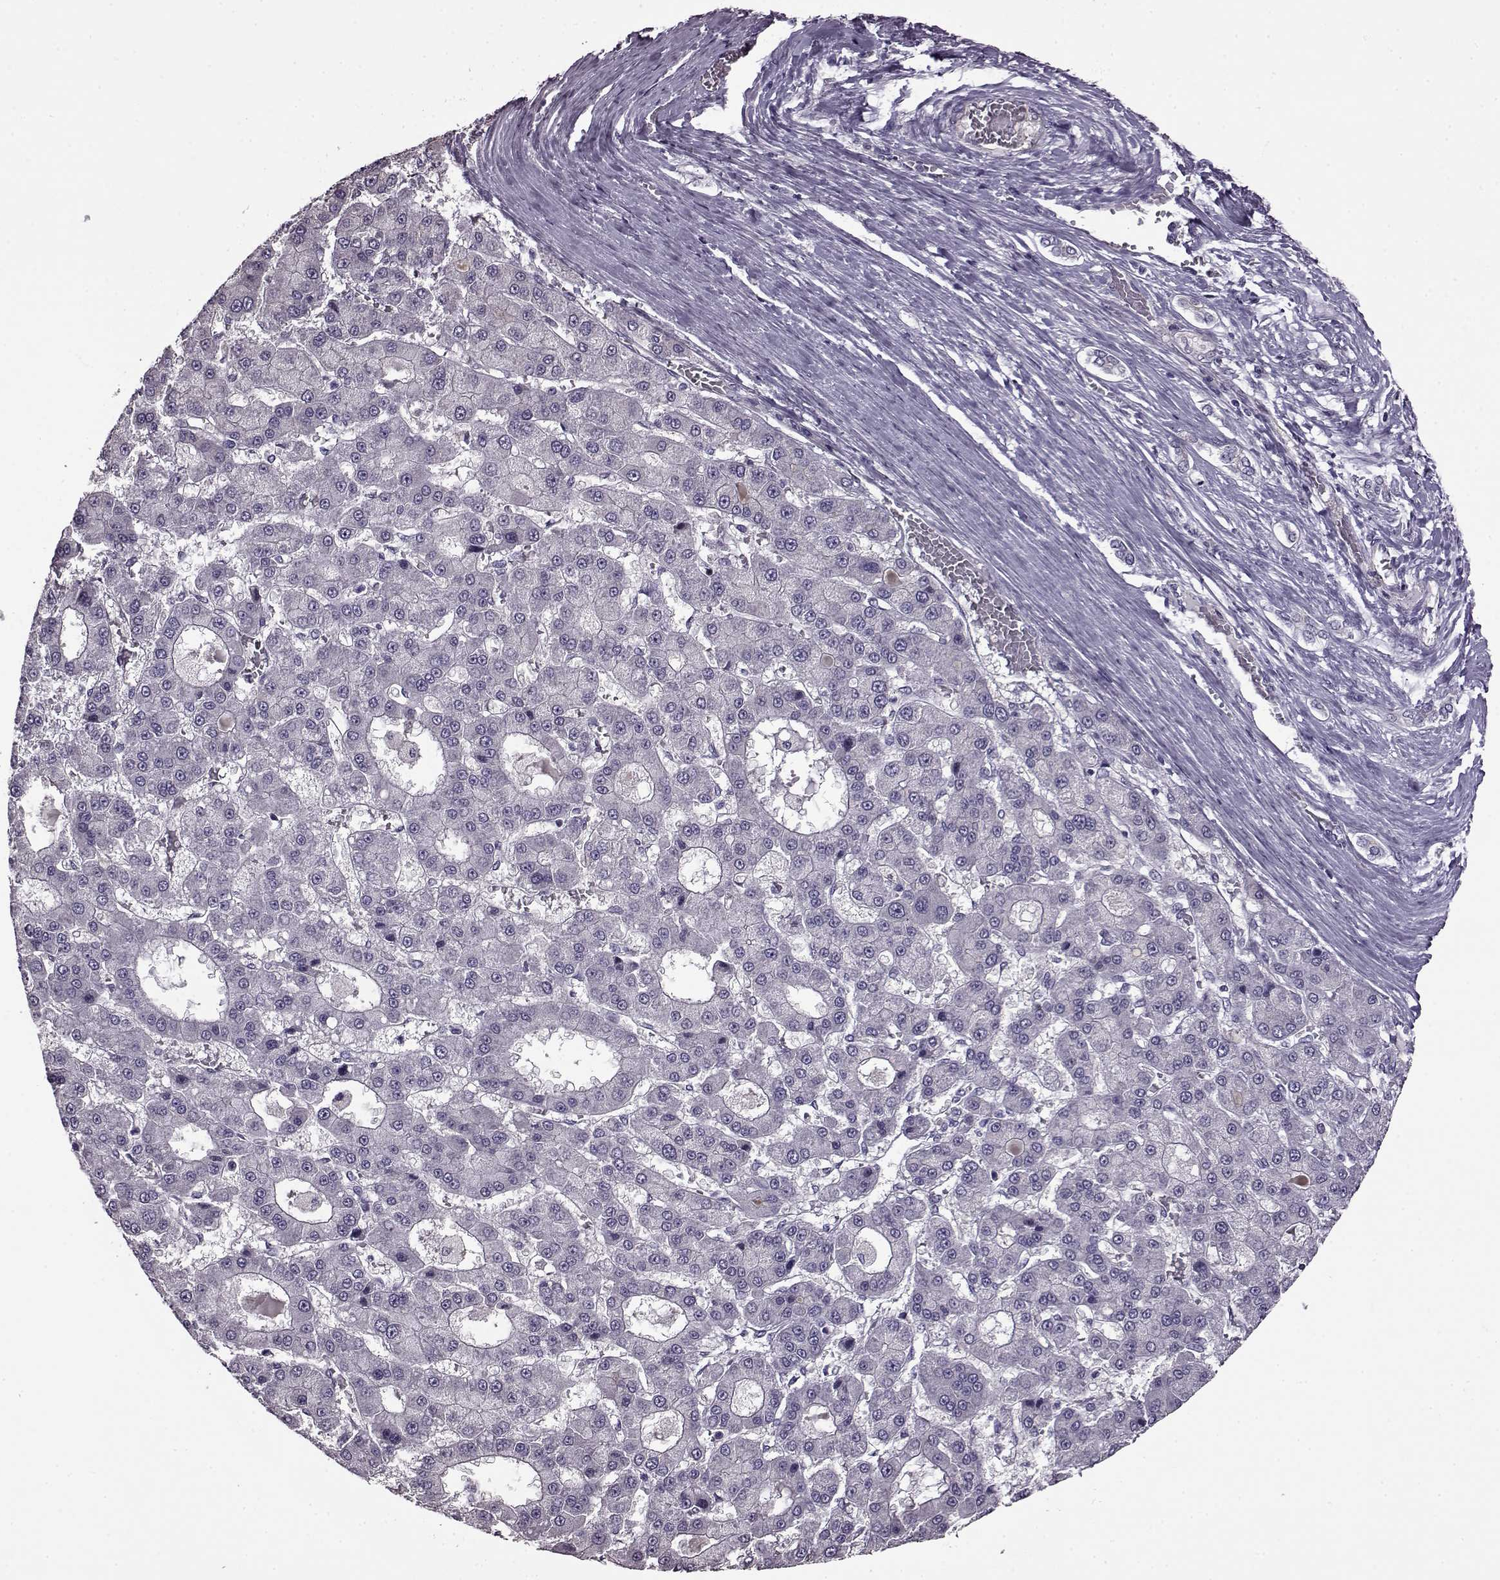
{"staining": {"intensity": "negative", "quantity": "none", "location": "none"}, "tissue": "liver cancer", "cell_type": "Tumor cells", "image_type": "cancer", "snomed": [{"axis": "morphology", "description": "Carcinoma, Hepatocellular, NOS"}, {"axis": "topography", "description": "Liver"}], "caption": "A photomicrograph of liver cancer (hepatocellular carcinoma) stained for a protein displays no brown staining in tumor cells.", "gene": "EDDM3B", "patient": {"sex": "male", "age": 70}}